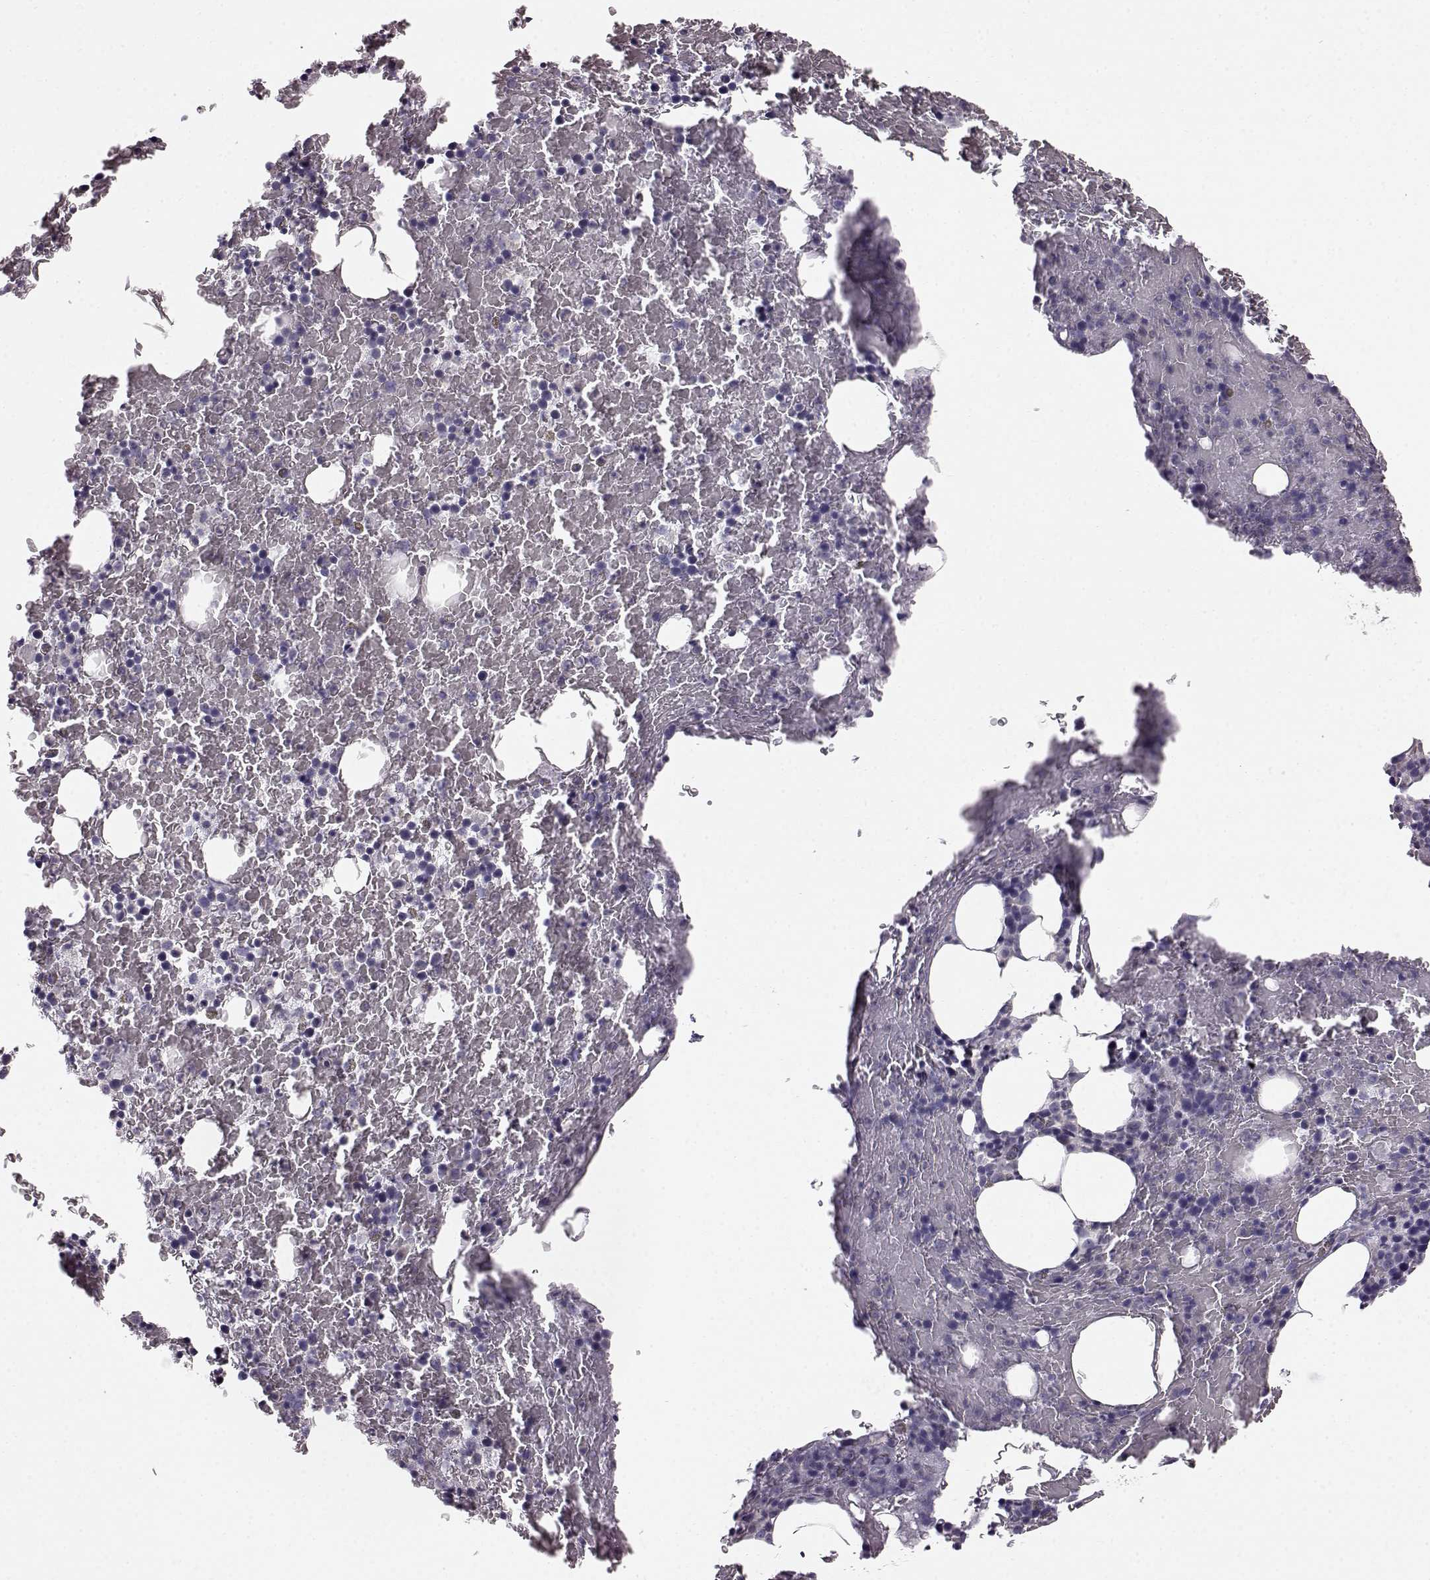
{"staining": {"intensity": "negative", "quantity": "none", "location": "none"}, "tissue": "bone marrow", "cell_type": "Hematopoietic cells", "image_type": "normal", "snomed": [{"axis": "morphology", "description": "Normal tissue, NOS"}, {"axis": "topography", "description": "Bone marrow"}], "caption": "High power microscopy image of an immunohistochemistry micrograph of normal bone marrow, revealing no significant positivity in hematopoietic cells.", "gene": "FAM8A1", "patient": {"sex": "male", "age": 72}}